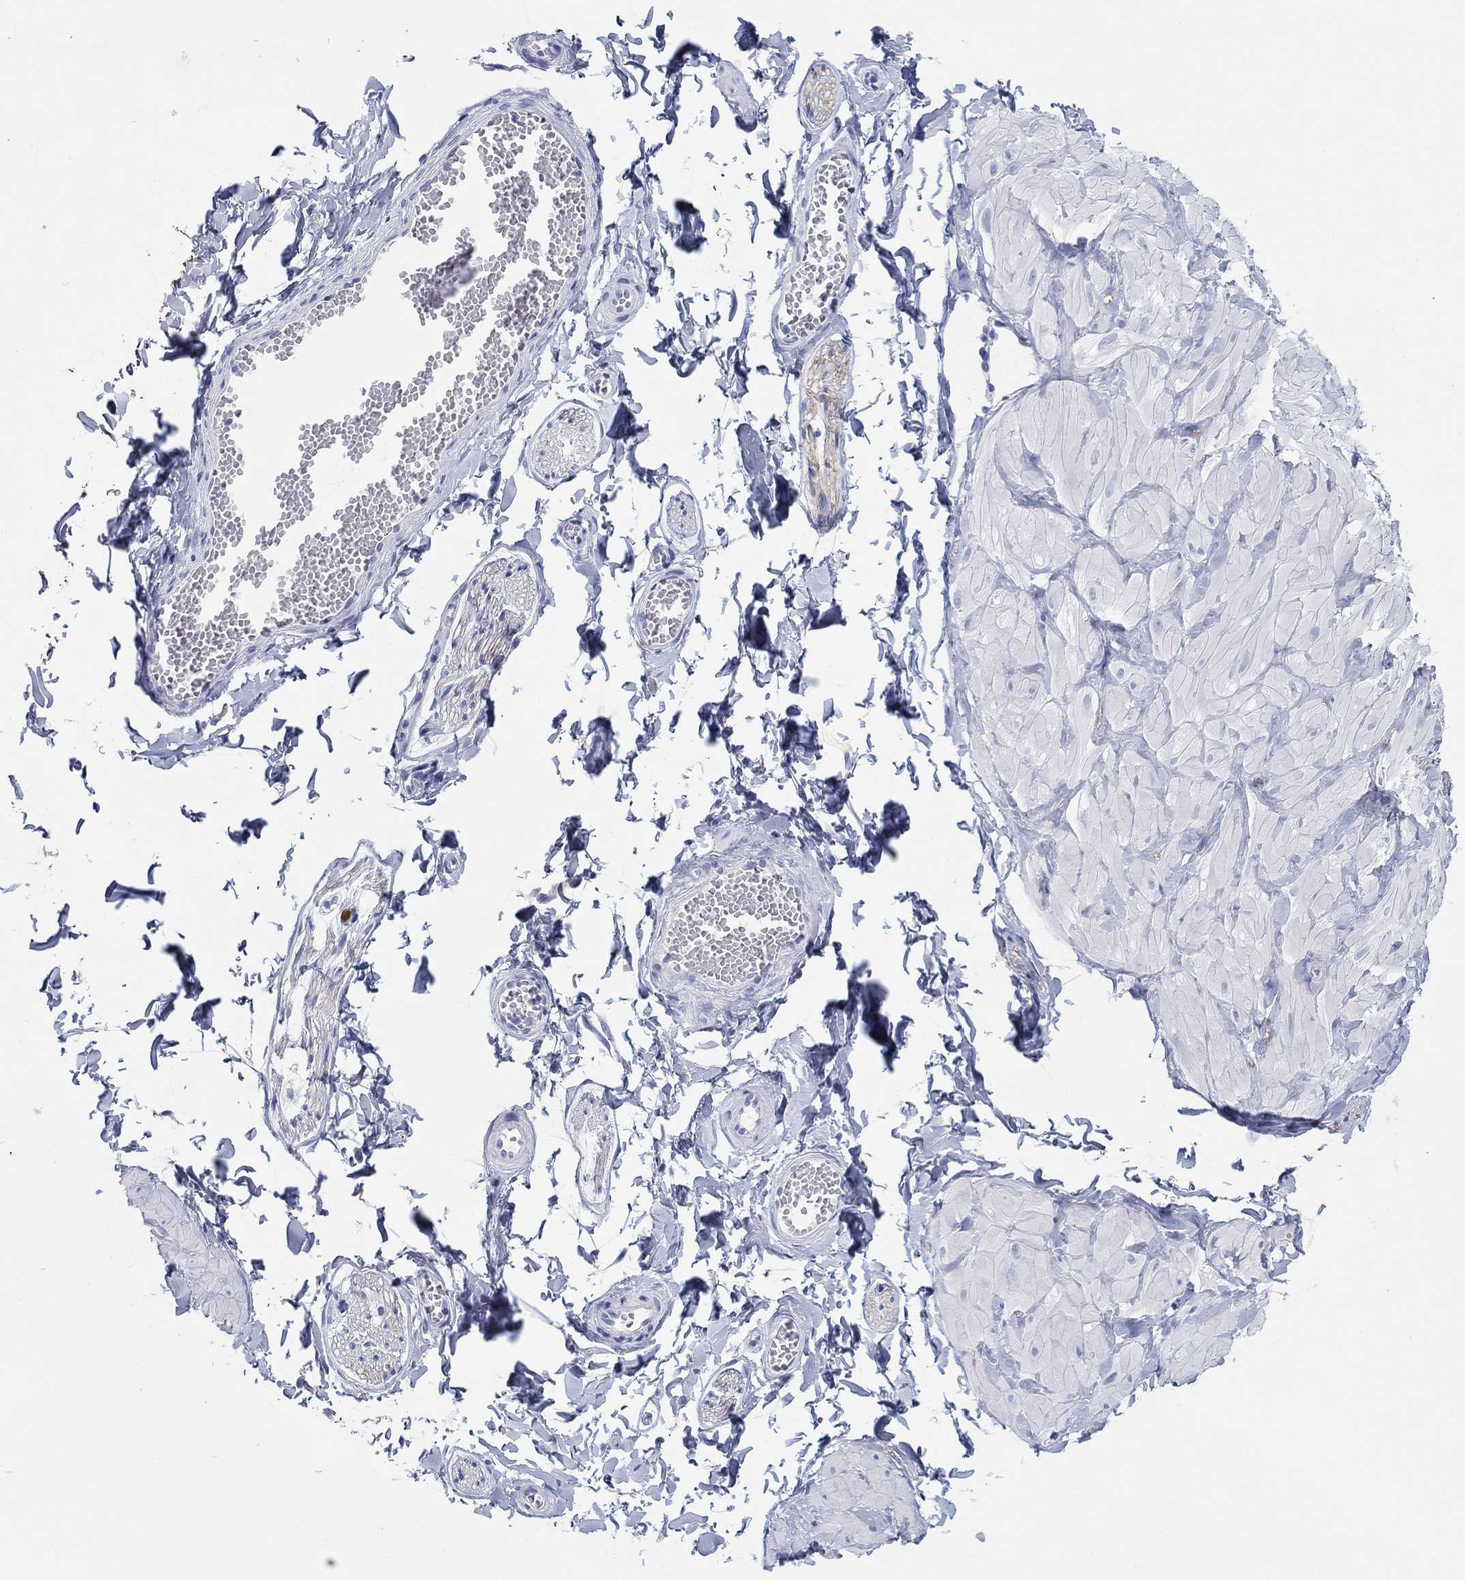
{"staining": {"intensity": "negative", "quantity": "none", "location": "none"}, "tissue": "adipose tissue", "cell_type": "Adipocytes", "image_type": "normal", "snomed": [{"axis": "morphology", "description": "Normal tissue, NOS"}, {"axis": "topography", "description": "Smooth muscle"}, {"axis": "topography", "description": "Peripheral nerve tissue"}], "caption": "A histopathology image of adipose tissue stained for a protein shows no brown staining in adipocytes. (Stains: DAB (3,3'-diaminobenzidine) immunohistochemistry with hematoxylin counter stain, Microscopy: brightfield microscopy at high magnification).", "gene": "ATP1B1", "patient": {"sex": "male", "age": 22}}